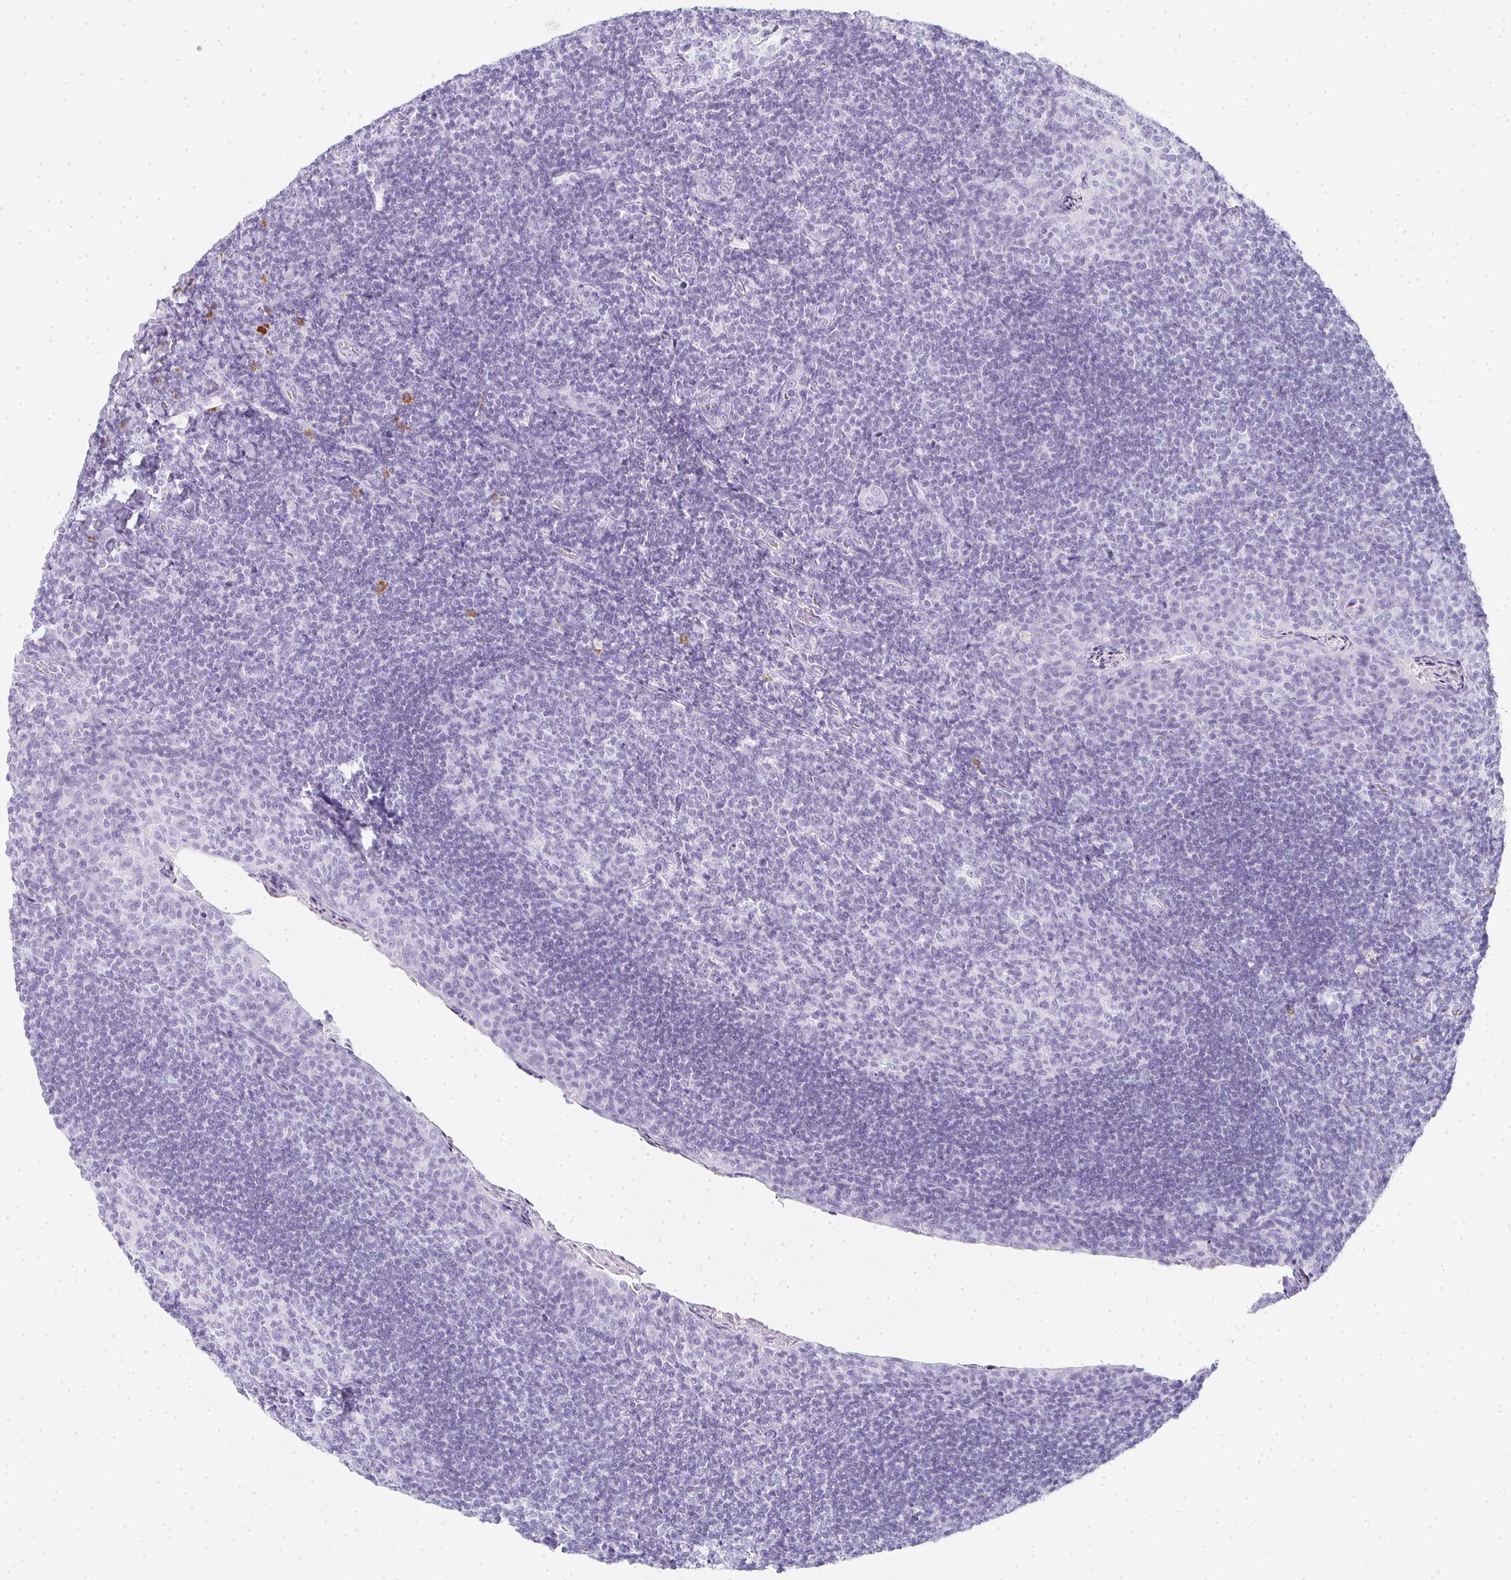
{"staining": {"intensity": "negative", "quantity": "none", "location": "none"}, "tissue": "tonsil", "cell_type": "Germinal center cells", "image_type": "normal", "snomed": [{"axis": "morphology", "description": "Normal tissue, NOS"}, {"axis": "topography", "description": "Tonsil"}], "caption": "This is a photomicrograph of immunohistochemistry (IHC) staining of unremarkable tonsil, which shows no staining in germinal center cells. (DAB IHC visualized using brightfield microscopy, high magnification).", "gene": "TPSD1", "patient": {"sex": "male", "age": 17}}